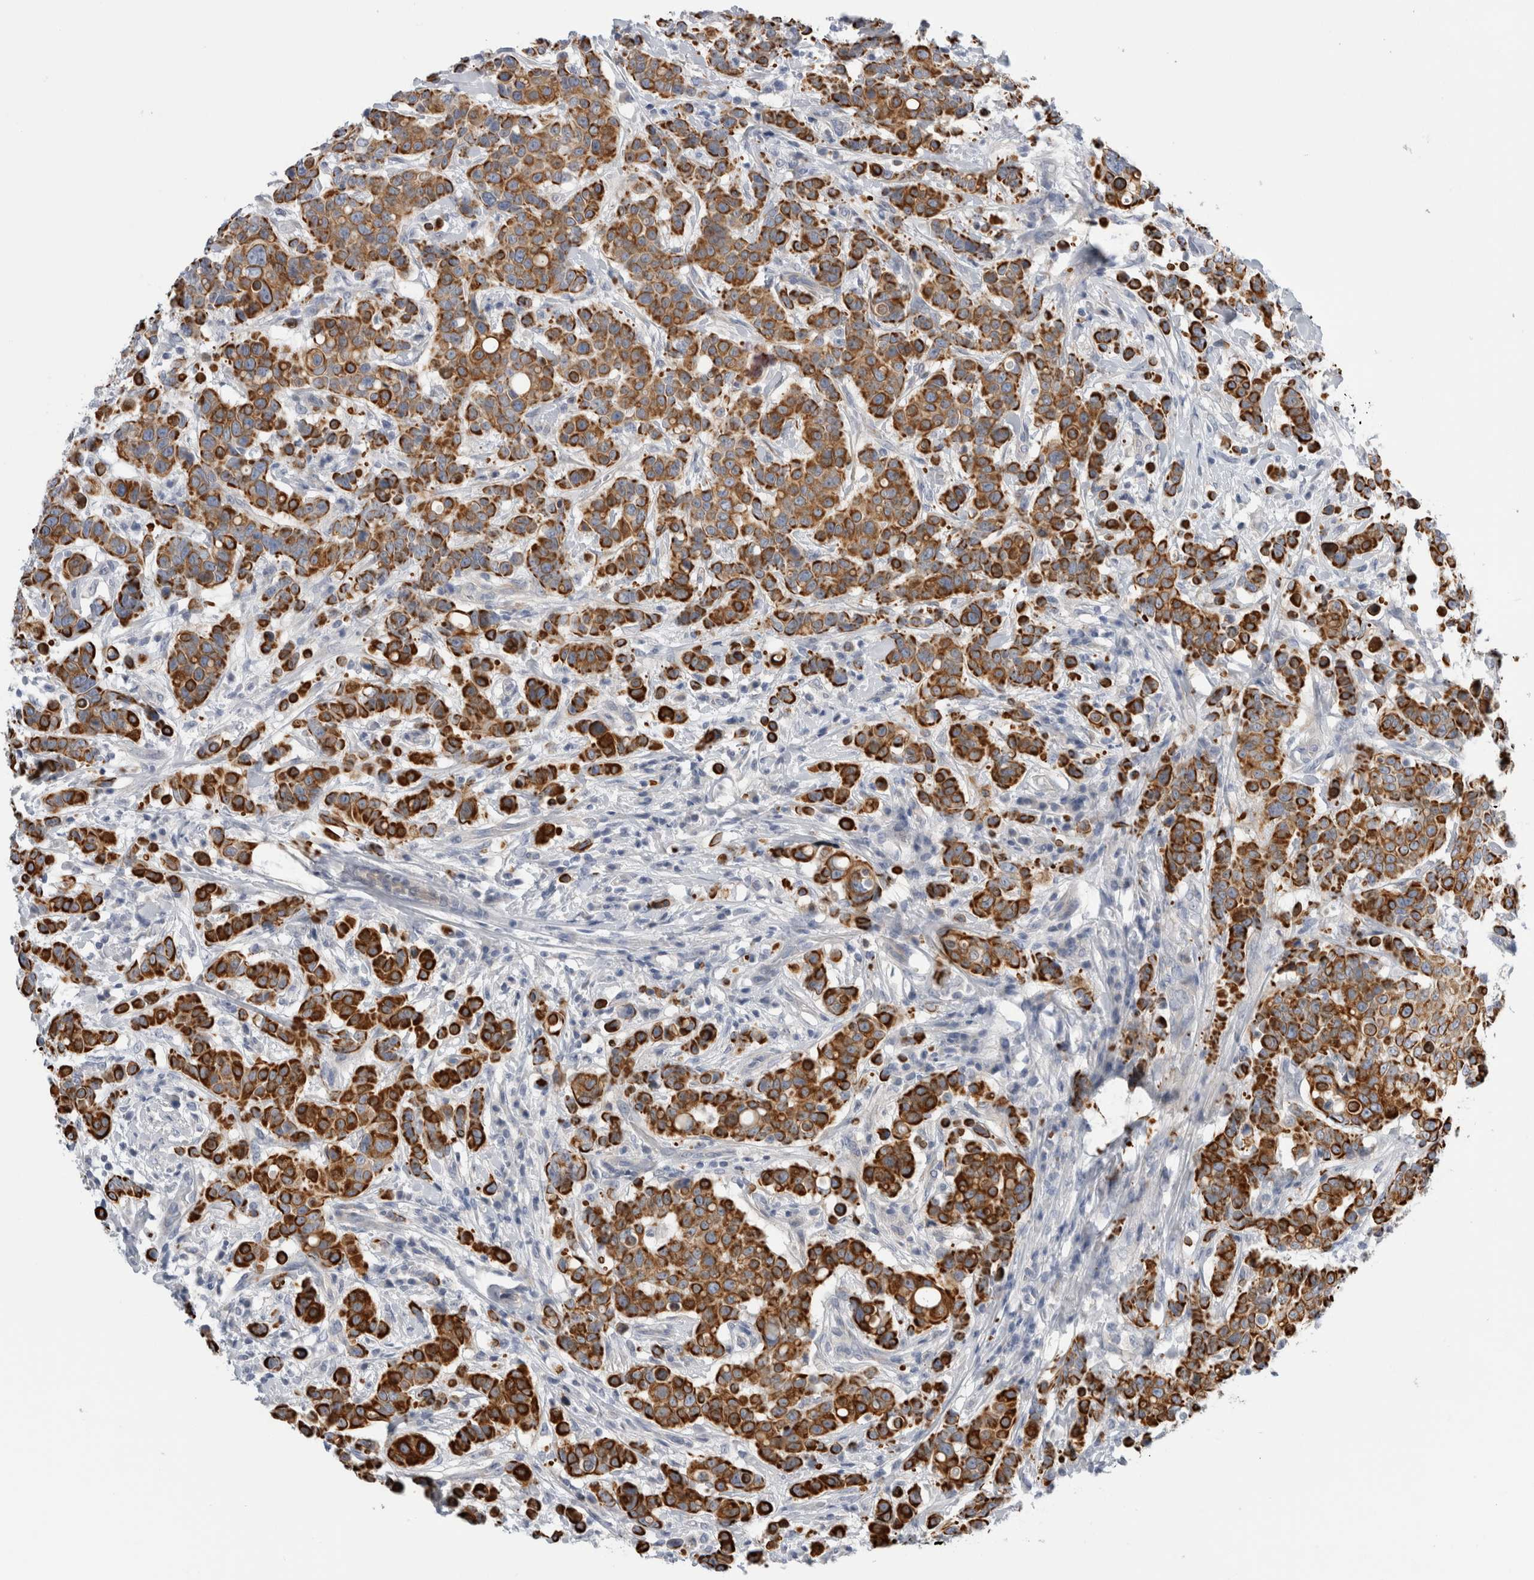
{"staining": {"intensity": "strong", "quantity": ">75%", "location": "cytoplasmic/membranous"}, "tissue": "breast cancer", "cell_type": "Tumor cells", "image_type": "cancer", "snomed": [{"axis": "morphology", "description": "Duct carcinoma"}, {"axis": "topography", "description": "Breast"}], "caption": "Breast infiltrating ductal carcinoma stained with IHC displays strong cytoplasmic/membranous positivity in approximately >75% of tumor cells.", "gene": "SLC20A2", "patient": {"sex": "female", "age": 27}}